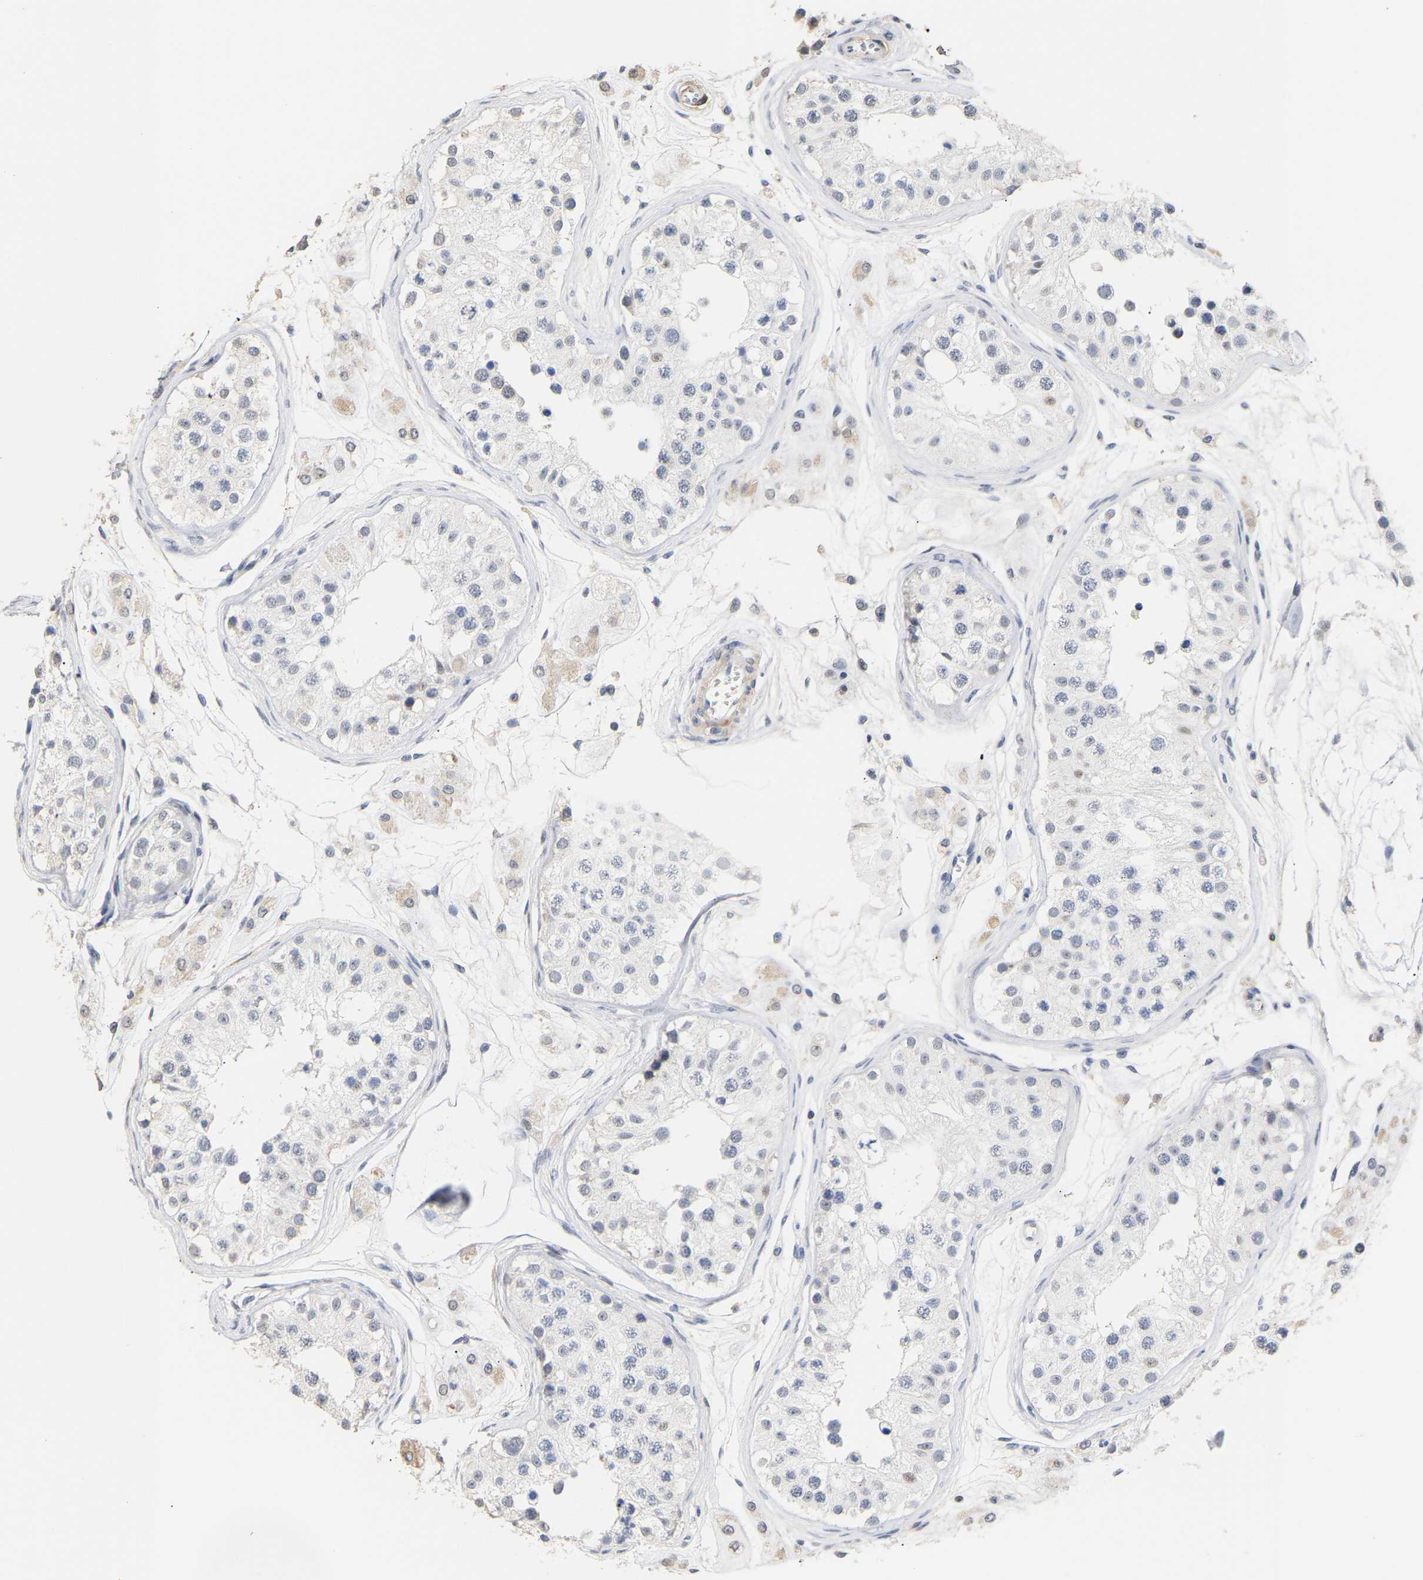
{"staining": {"intensity": "weak", "quantity": "<25%", "location": "nuclear"}, "tissue": "testis", "cell_type": "Cells in seminiferous ducts", "image_type": "normal", "snomed": [{"axis": "morphology", "description": "Normal tissue, NOS"}, {"axis": "morphology", "description": "Adenocarcinoma, metastatic, NOS"}, {"axis": "topography", "description": "Testis"}], "caption": "Testis was stained to show a protein in brown. There is no significant positivity in cells in seminiferous ducts. (Stains: DAB (3,3'-diaminobenzidine) immunohistochemistry (IHC) with hematoxylin counter stain, Microscopy: brightfield microscopy at high magnification).", "gene": "AMPH", "patient": {"sex": "male", "age": 26}}